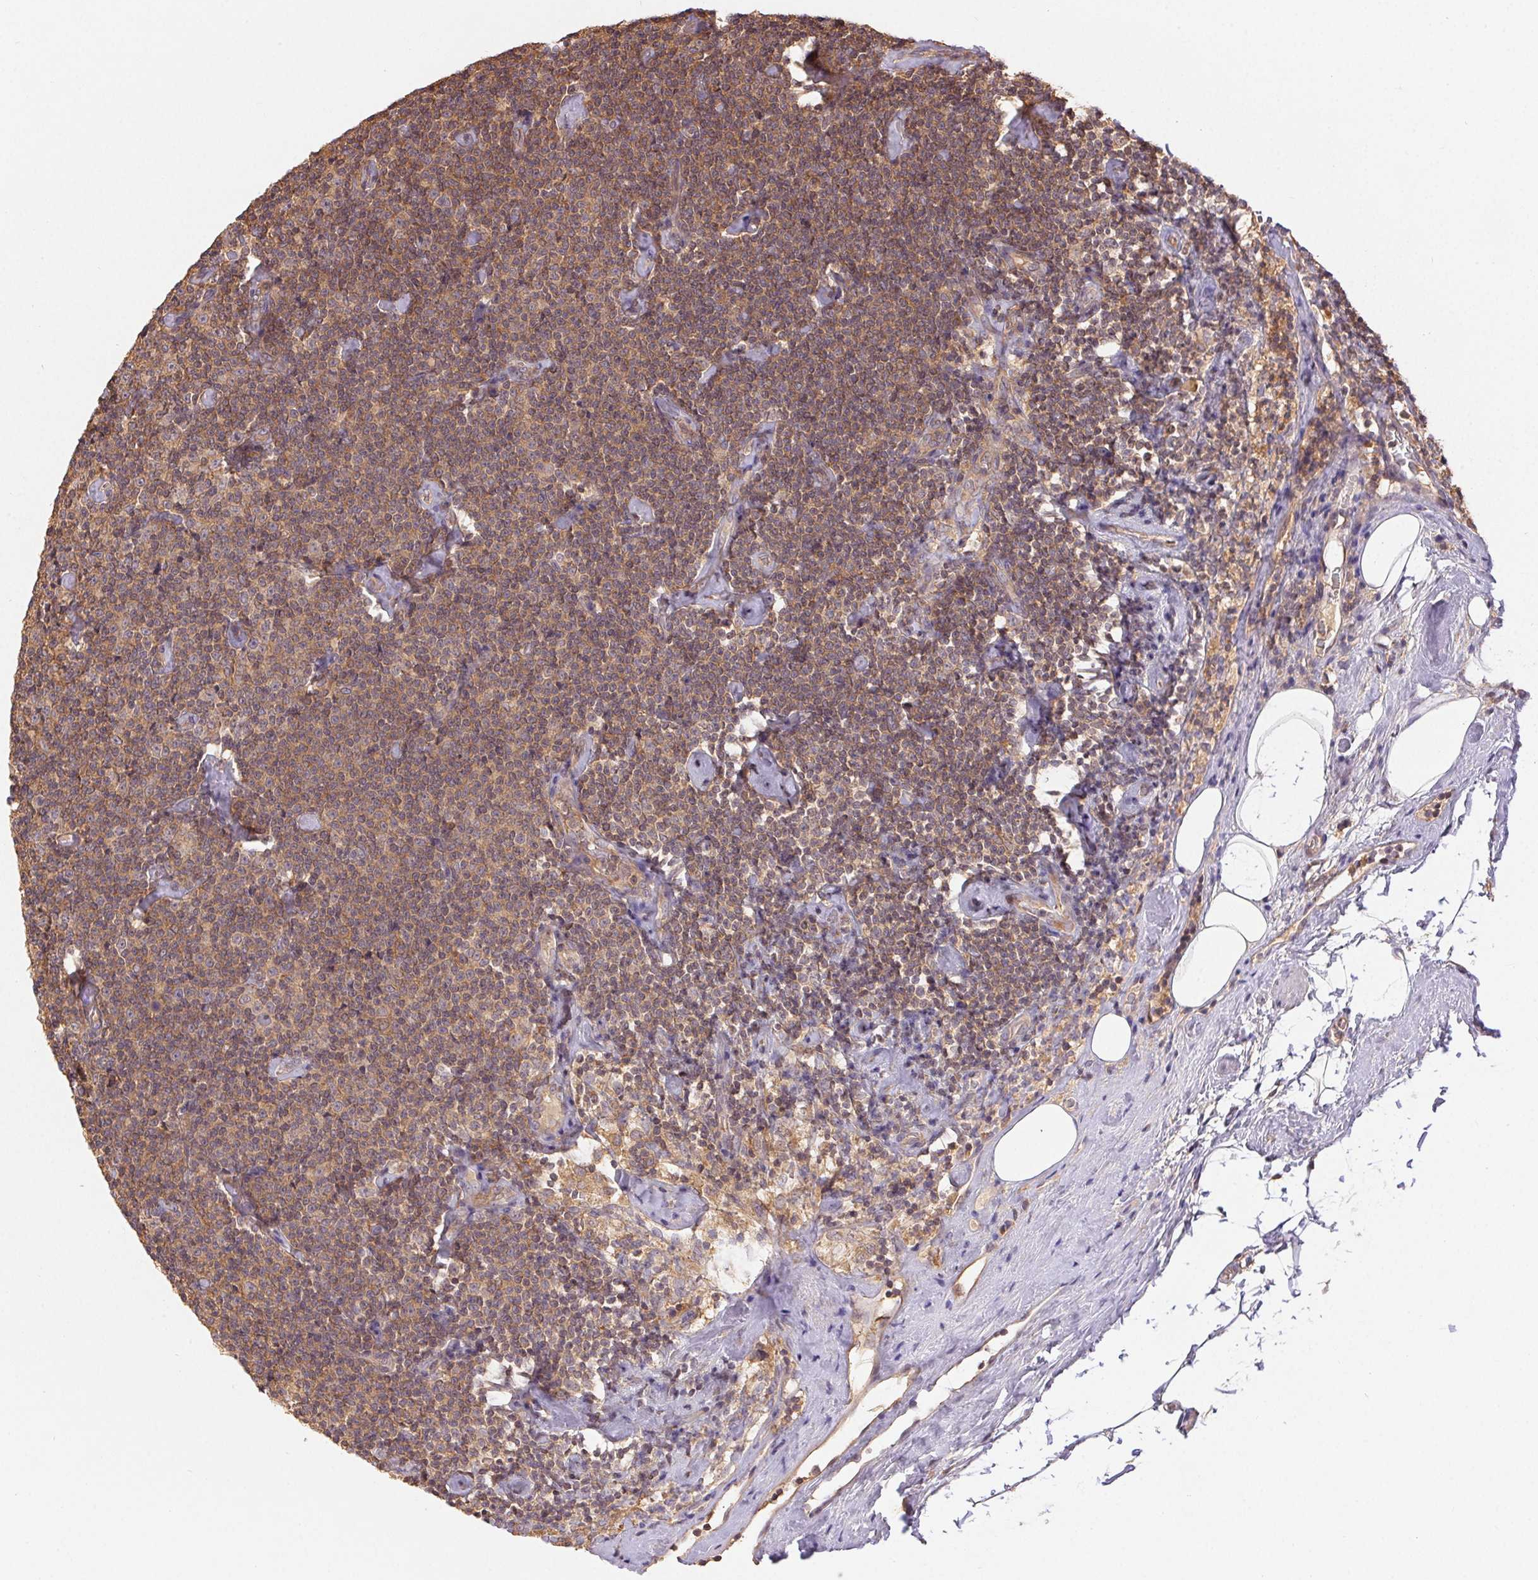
{"staining": {"intensity": "moderate", "quantity": "25%-75%", "location": "cytoplasmic/membranous"}, "tissue": "lymphoma", "cell_type": "Tumor cells", "image_type": "cancer", "snomed": [{"axis": "morphology", "description": "Malignant lymphoma, non-Hodgkin's type, Low grade"}, {"axis": "topography", "description": "Lymph node"}], "caption": "Moderate cytoplasmic/membranous expression for a protein is present in about 25%-75% of tumor cells of lymphoma using immunohistochemistry.", "gene": "MAPKAPK2", "patient": {"sex": "male", "age": 81}}